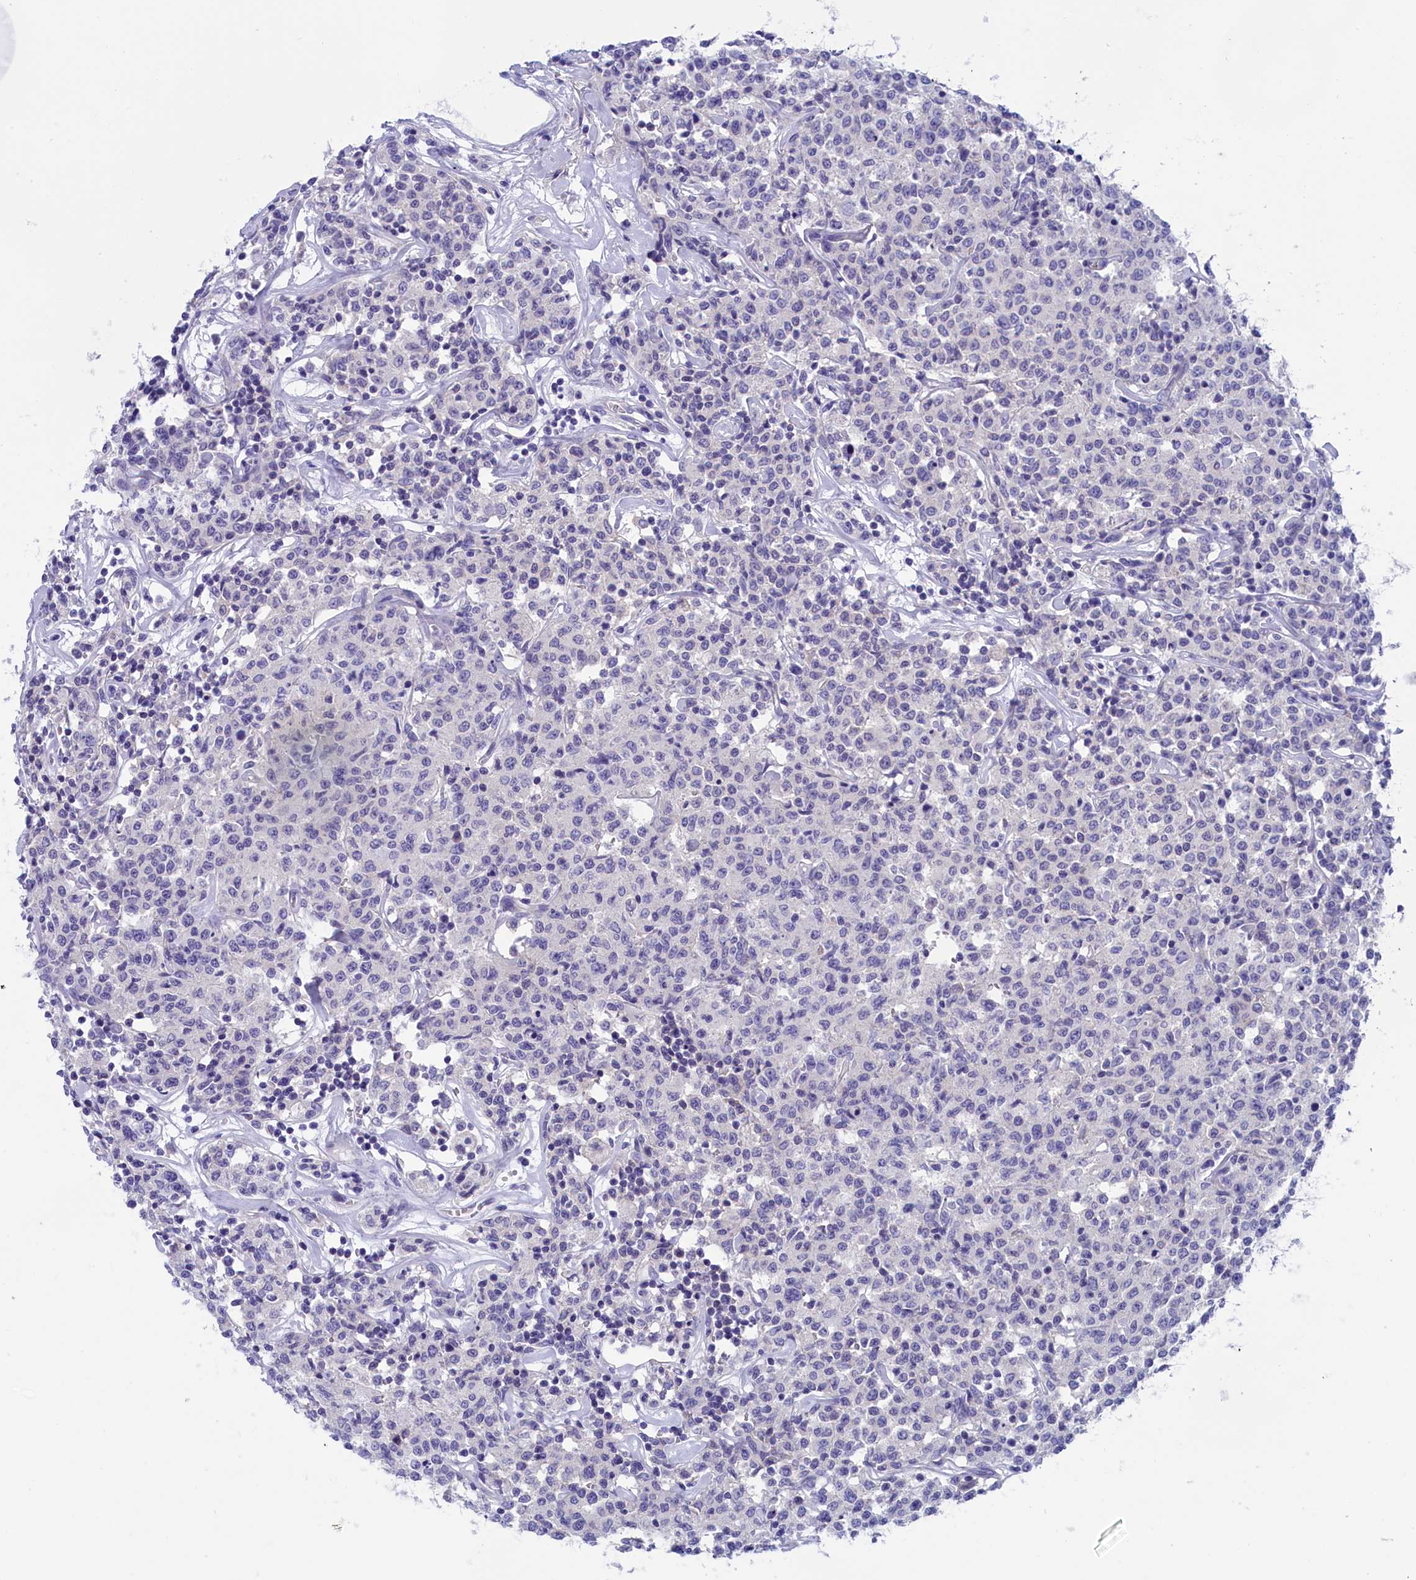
{"staining": {"intensity": "negative", "quantity": "none", "location": "none"}, "tissue": "lymphoma", "cell_type": "Tumor cells", "image_type": "cancer", "snomed": [{"axis": "morphology", "description": "Malignant lymphoma, non-Hodgkin's type, Low grade"}, {"axis": "topography", "description": "Small intestine"}], "caption": "IHC histopathology image of neoplastic tissue: human lymphoma stained with DAB displays no significant protein staining in tumor cells.", "gene": "VPS35L", "patient": {"sex": "female", "age": 59}}